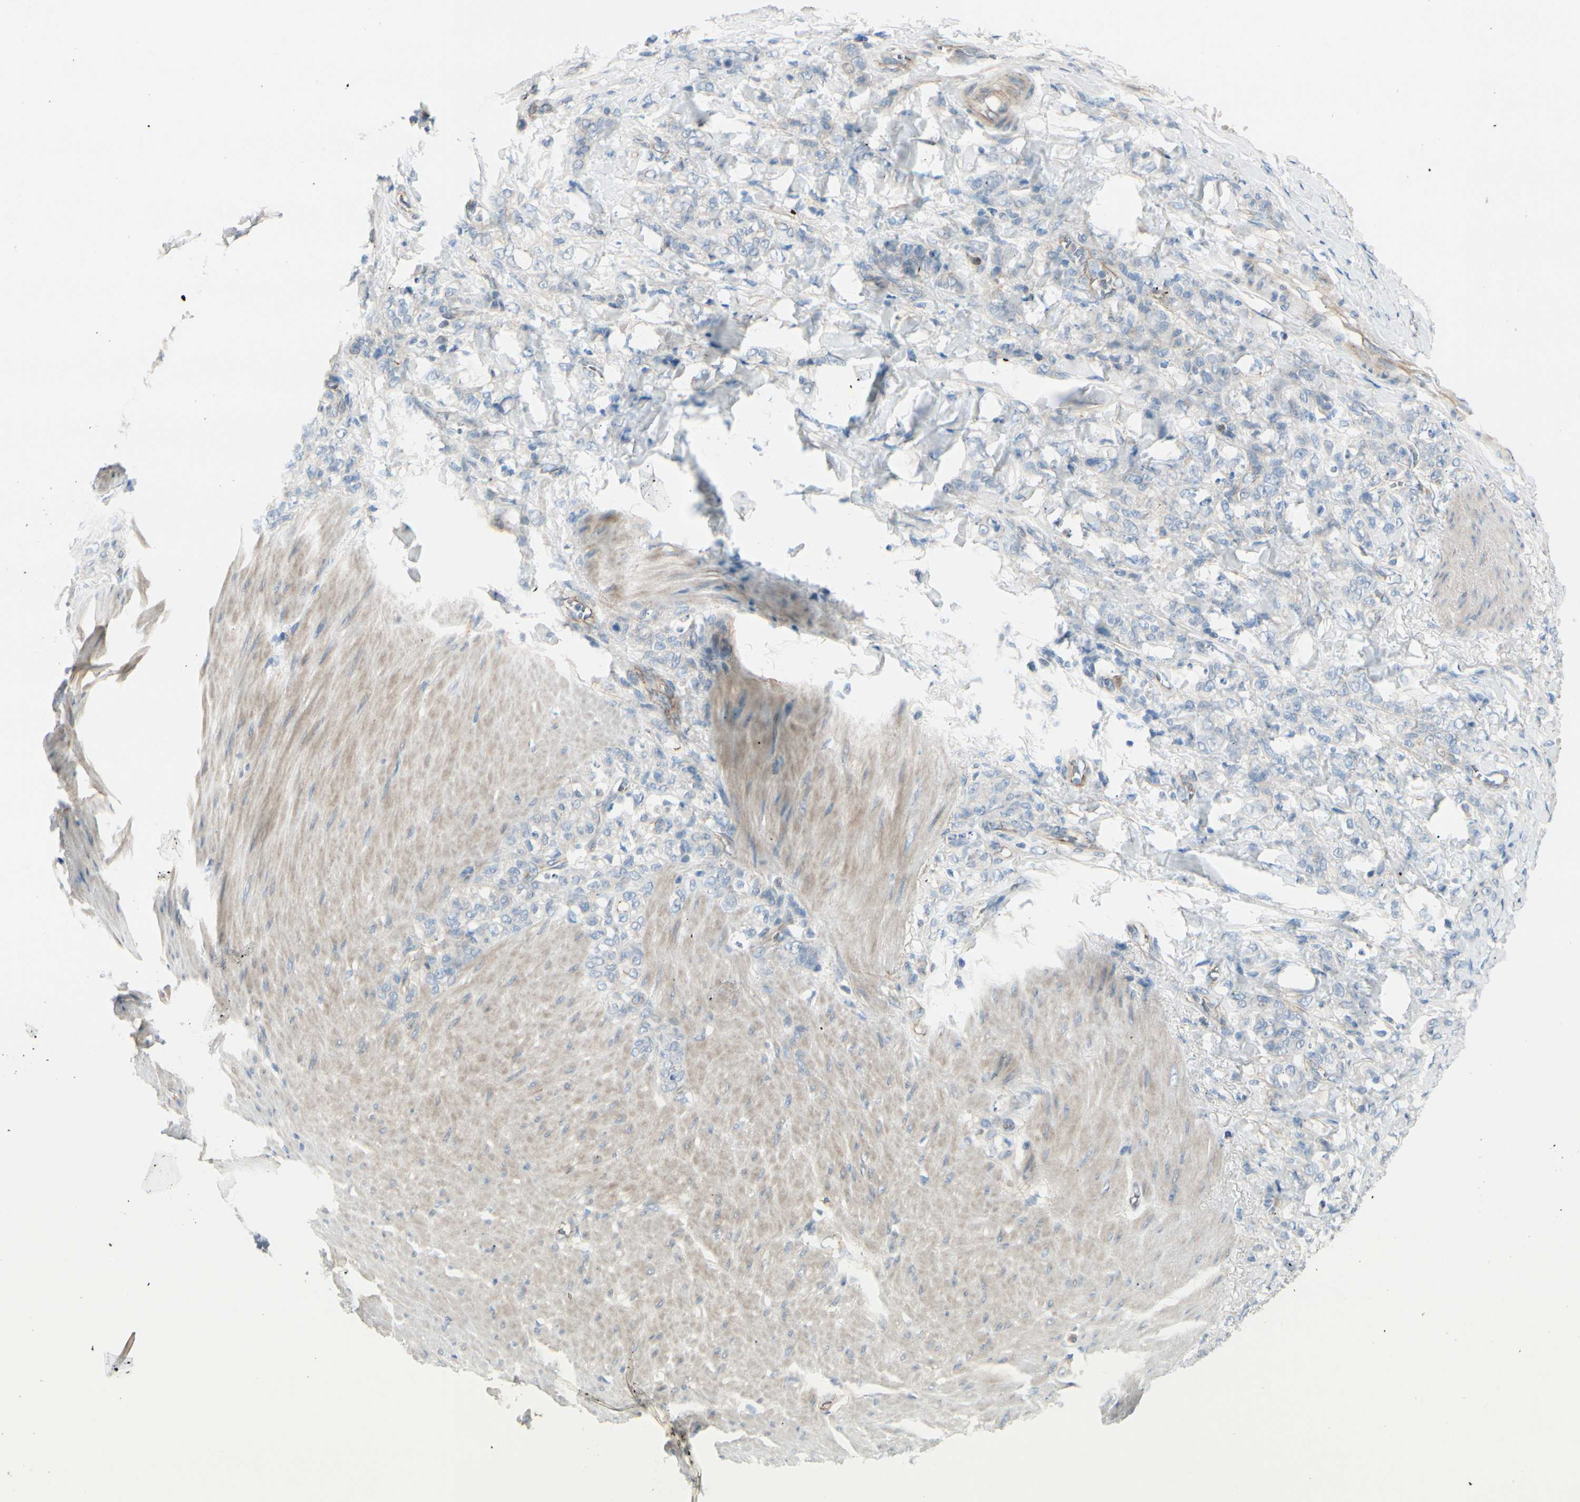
{"staining": {"intensity": "negative", "quantity": "none", "location": "none"}, "tissue": "stomach cancer", "cell_type": "Tumor cells", "image_type": "cancer", "snomed": [{"axis": "morphology", "description": "Adenocarcinoma, NOS"}, {"axis": "topography", "description": "Stomach"}], "caption": "The photomicrograph displays no staining of tumor cells in stomach cancer (adenocarcinoma).", "gene": "TJP1", "patient": {"sex": "male", "age": 82}}